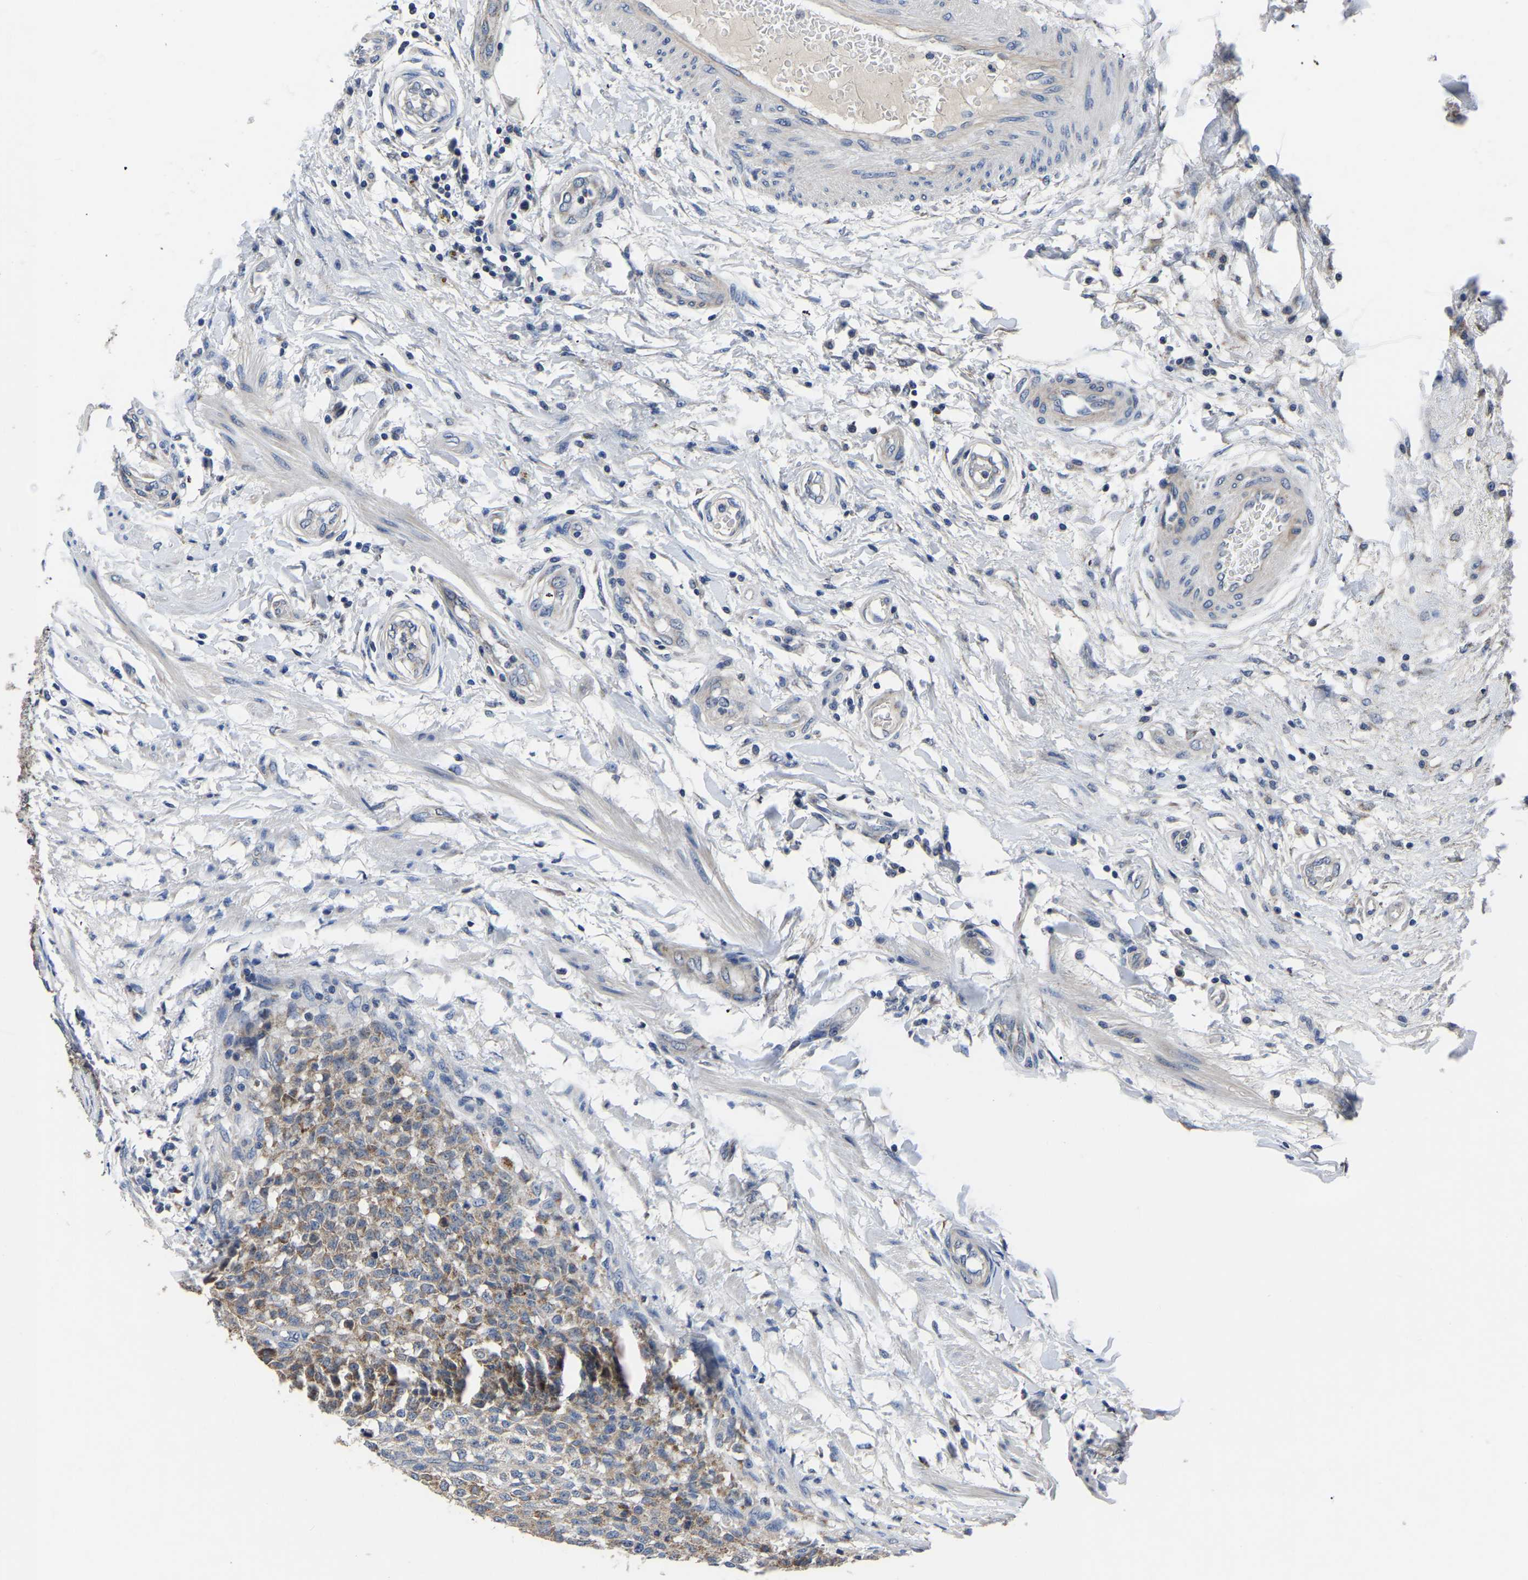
{"staining": {"intensity": "moderate", "quantity": "25%-75%", "location": "cytoplasmic/membranous"}, "tissue": "testis cancer", "cell_type": "Tumor cells", "image_type": "cancer", "snomed": [{"axis": "morphology", "description": "Seminoma, NOS"}, {"axis": "topography", "description": "Testis"}], "caption": "Protein expression analysis of human seminoma (testis) reveals moderate cytoplasmic/membranous positivity in approximately 25%-75% of tumor cells.", "gene": "FGD5", "patient": {"sex": "male", "age": 59}}